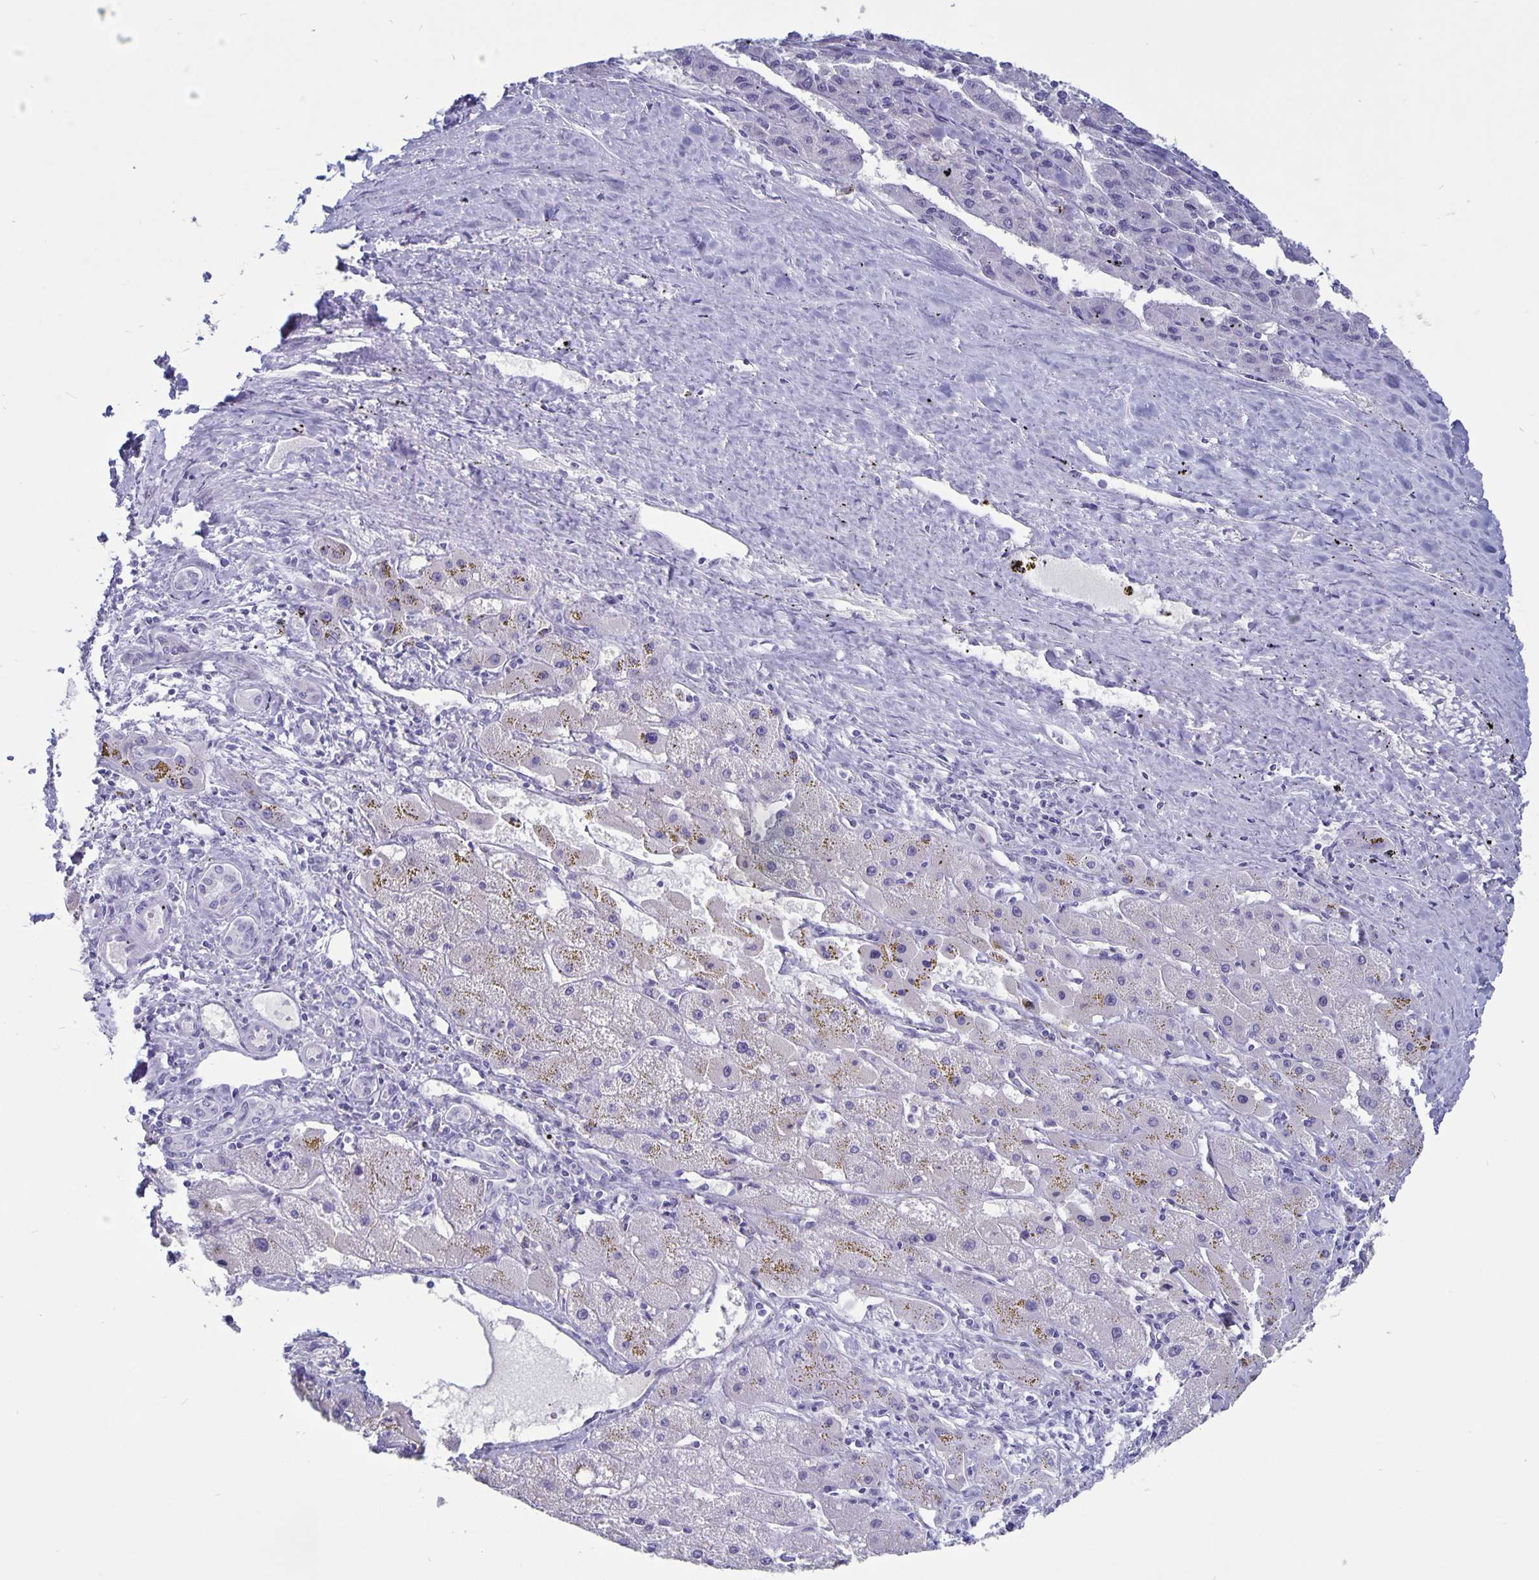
{"staining": {"intensity": "negative", "quantity": "none", "location": "none"}, "tissue": "liver cancer", "cell_type": "Tumor cells", "image_type": "cancer", "snomed": [{"axis": "morphology", "description": "Carcinoma, Hepatocellular, NOS"}, {"axis": "topography", "description": "Liver"}], "caption": "An IHC micrograph of liver hepatocellular carcinoma is shown. There is no staining in tumor cells of liver hepatocellular carcinoma.", "gene": "BPIFA3", "patient": {"sex": "female", "age": 82}}